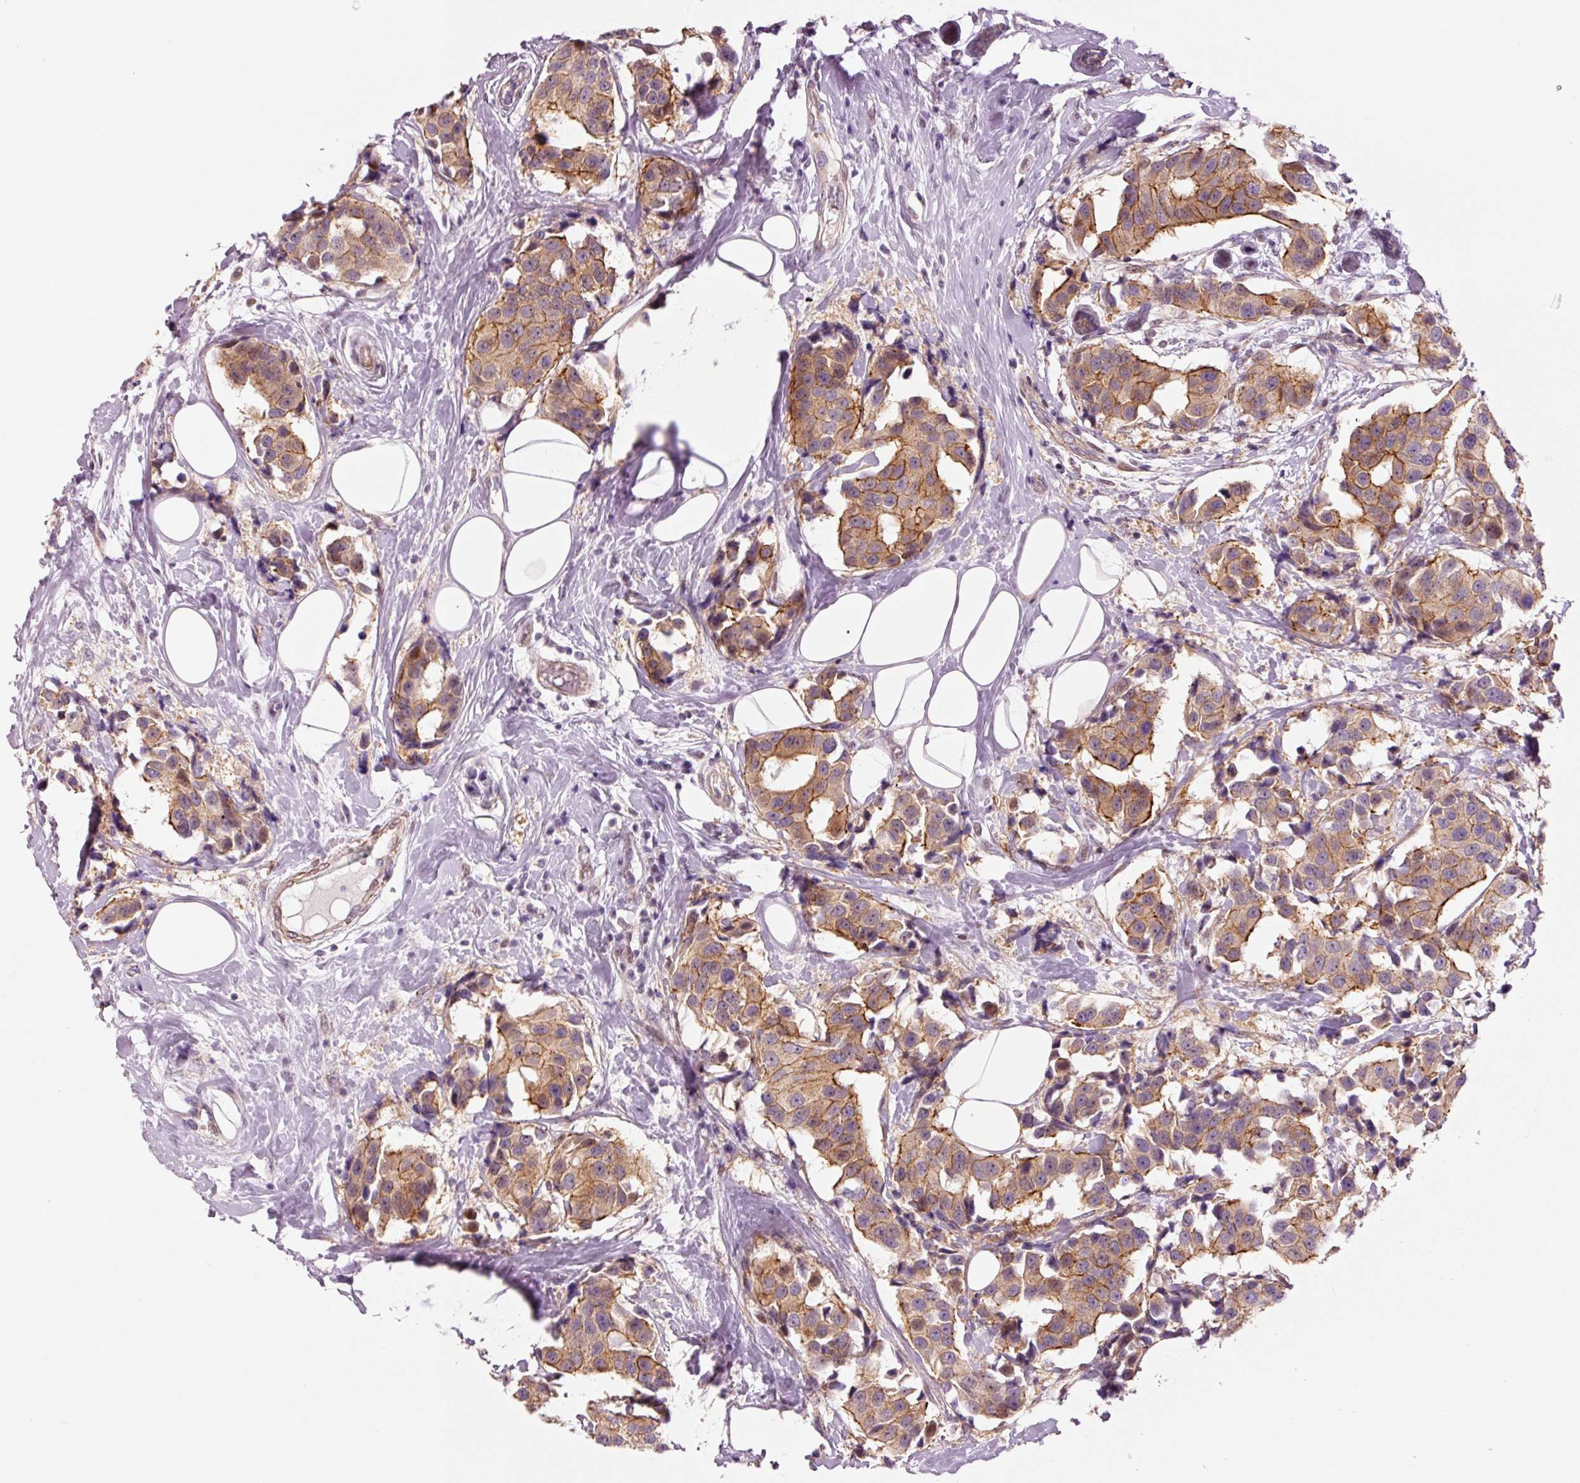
{"staining": {"intensity": "moderate", "quantity": ">75%", "location": "cytoplasmic/membranous"}, "tissue": "breast cancer", "cell_type": "Tumor cells", "image_type": "cancer", "snomed": [{"axis": "morphology", "description": "Normal tissue, NOS"}, {"axis": "morphology", "description": "Duct carcinoma"}, {"axis": "topography", "description": "Breast"}], "caption": "Immunohistochemical staining of human invasive ductal carcinoma (breast) demonstrates moderate cytoplasmic/membranous protein expression in about >75% of tumor cells. (DAB (3,3'-diaminobenzidine) IHC, brown staining for protein, blue staining for nuclei).", "gene": "DAPP1", "patient": {"sex": "female", "age": 39}}